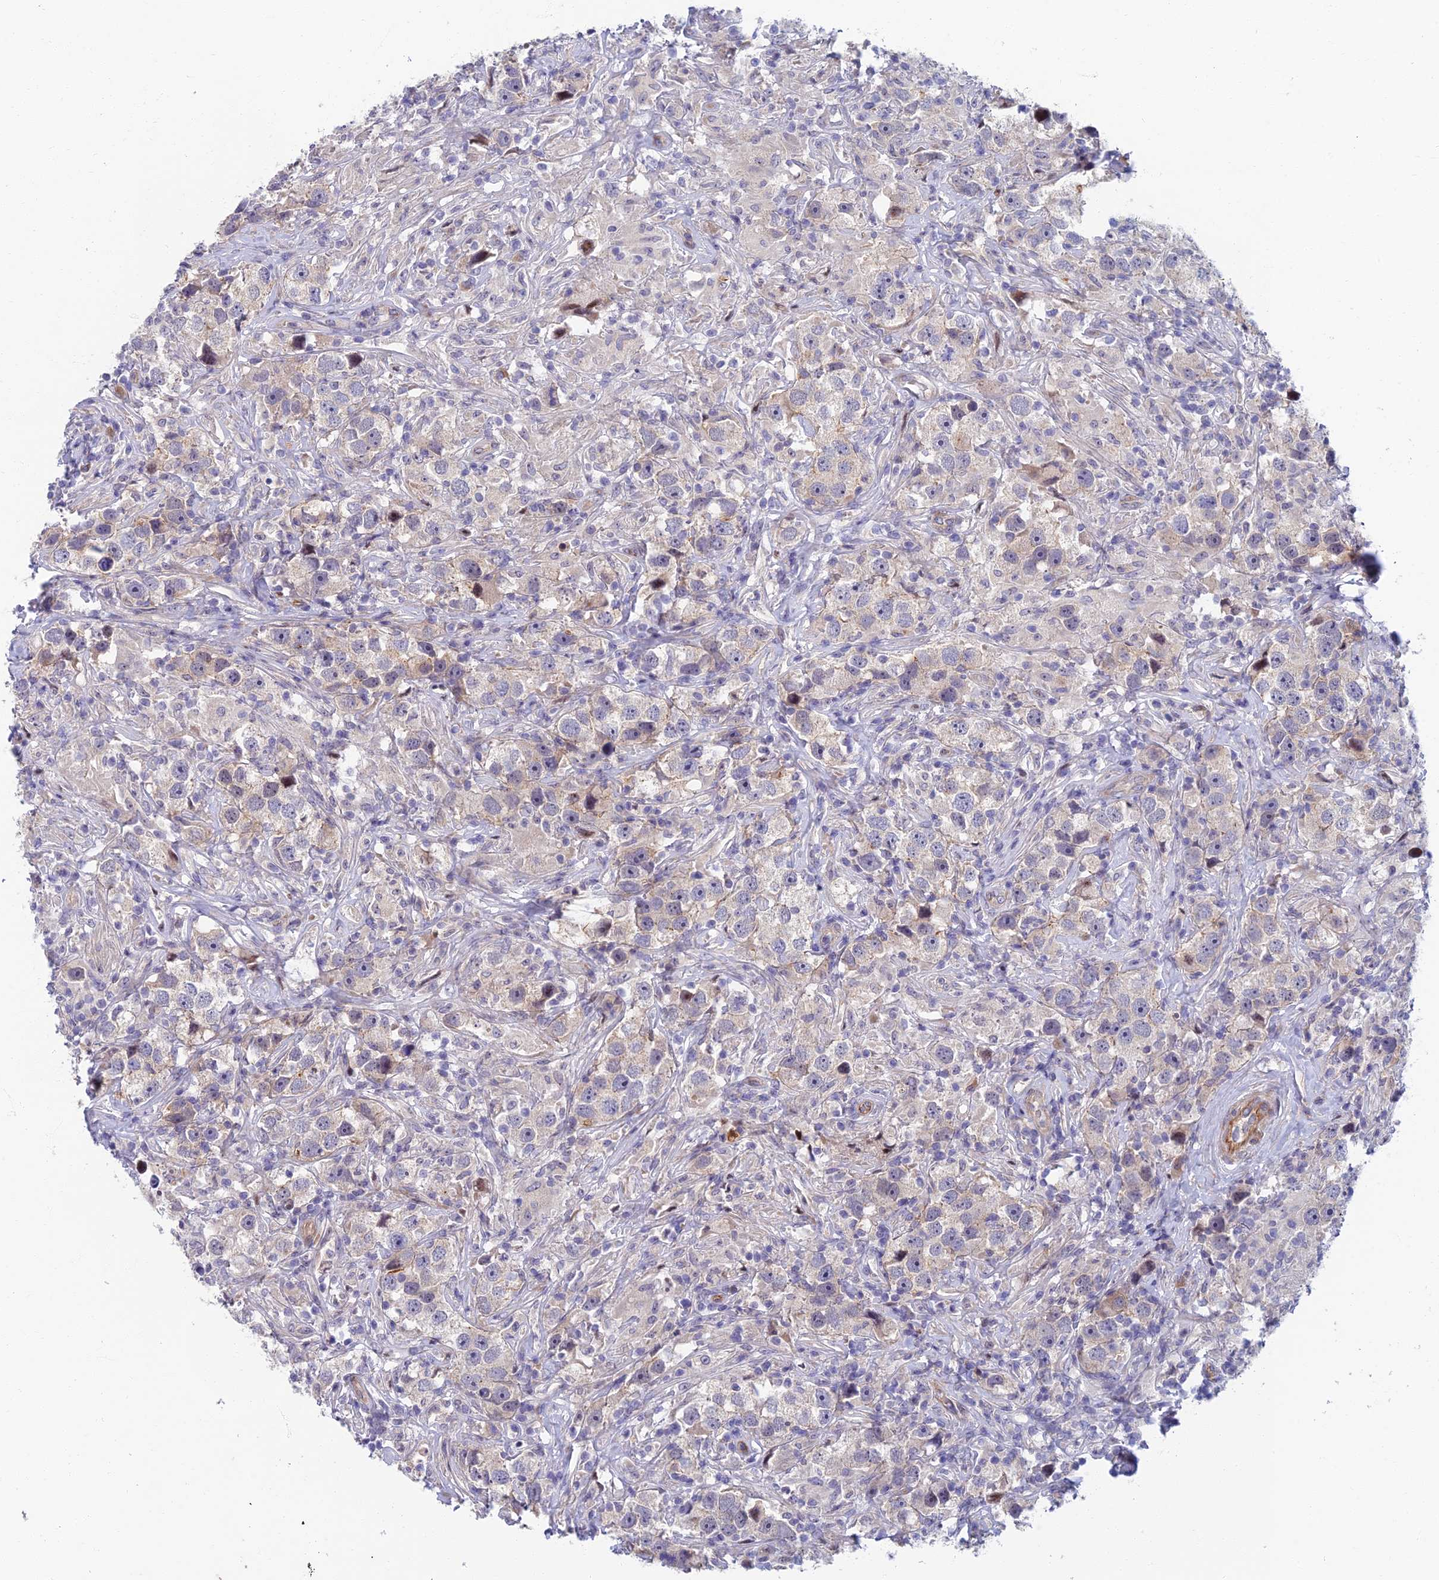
{"staining": {"intensity": "negative", "quantity": "none", "location": "none"}, "tissue": "testis cancer", "cell_type": "Tumor cells", "image_type": "cancer", "snomed": [{"axis": "morphology", "description": "Seminoma, NOS"}, {"axis": "topography", "description": "Testis"}], "caption": "An image of human seminoma (testis) is negative for staining in tumor cells. (DAB (3,3'-diaminobenzidine) immunohistochemistry (IHC), high magnification).", "gene": "RHBDL2", "patient": {"sex": "male", "age": 49}}